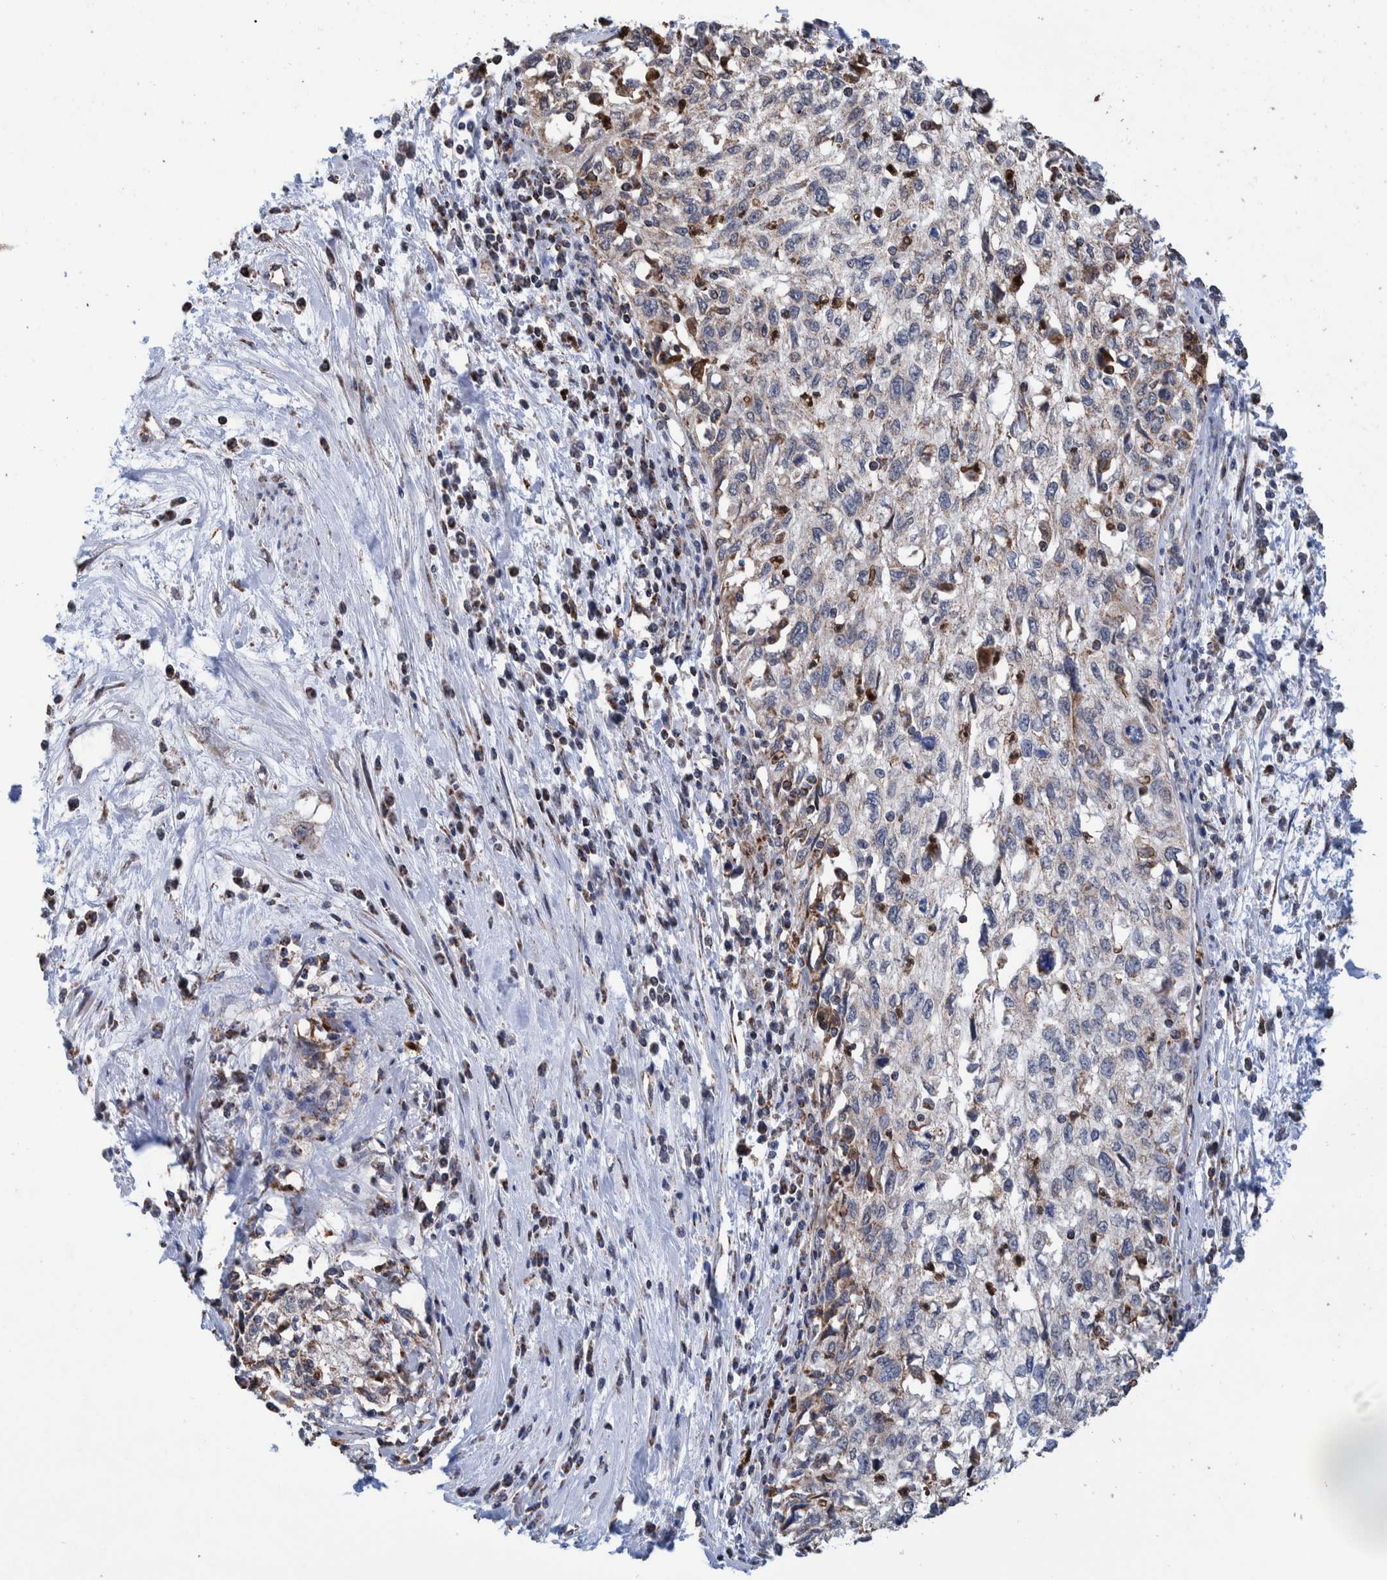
{"staining": {"intensity": "weak", "quantity": "<25%", "location": "cytoplasmic/membranous"}, "tissue": "cervical cancer", "cell_type": "Tumor cells", "image_type": "cancer", "snomed": [{"axis": "morphology", "description": "Squamous cell carcinoma, NOS"}, {"axis": "topography", "description": "Cervix"}], "caption": "Immunohistochemical staining of cervical cancer reveals no significant expression in tumor cells.", "gene": "DECR1", "patient": {"sex": "female", "age": 57}}